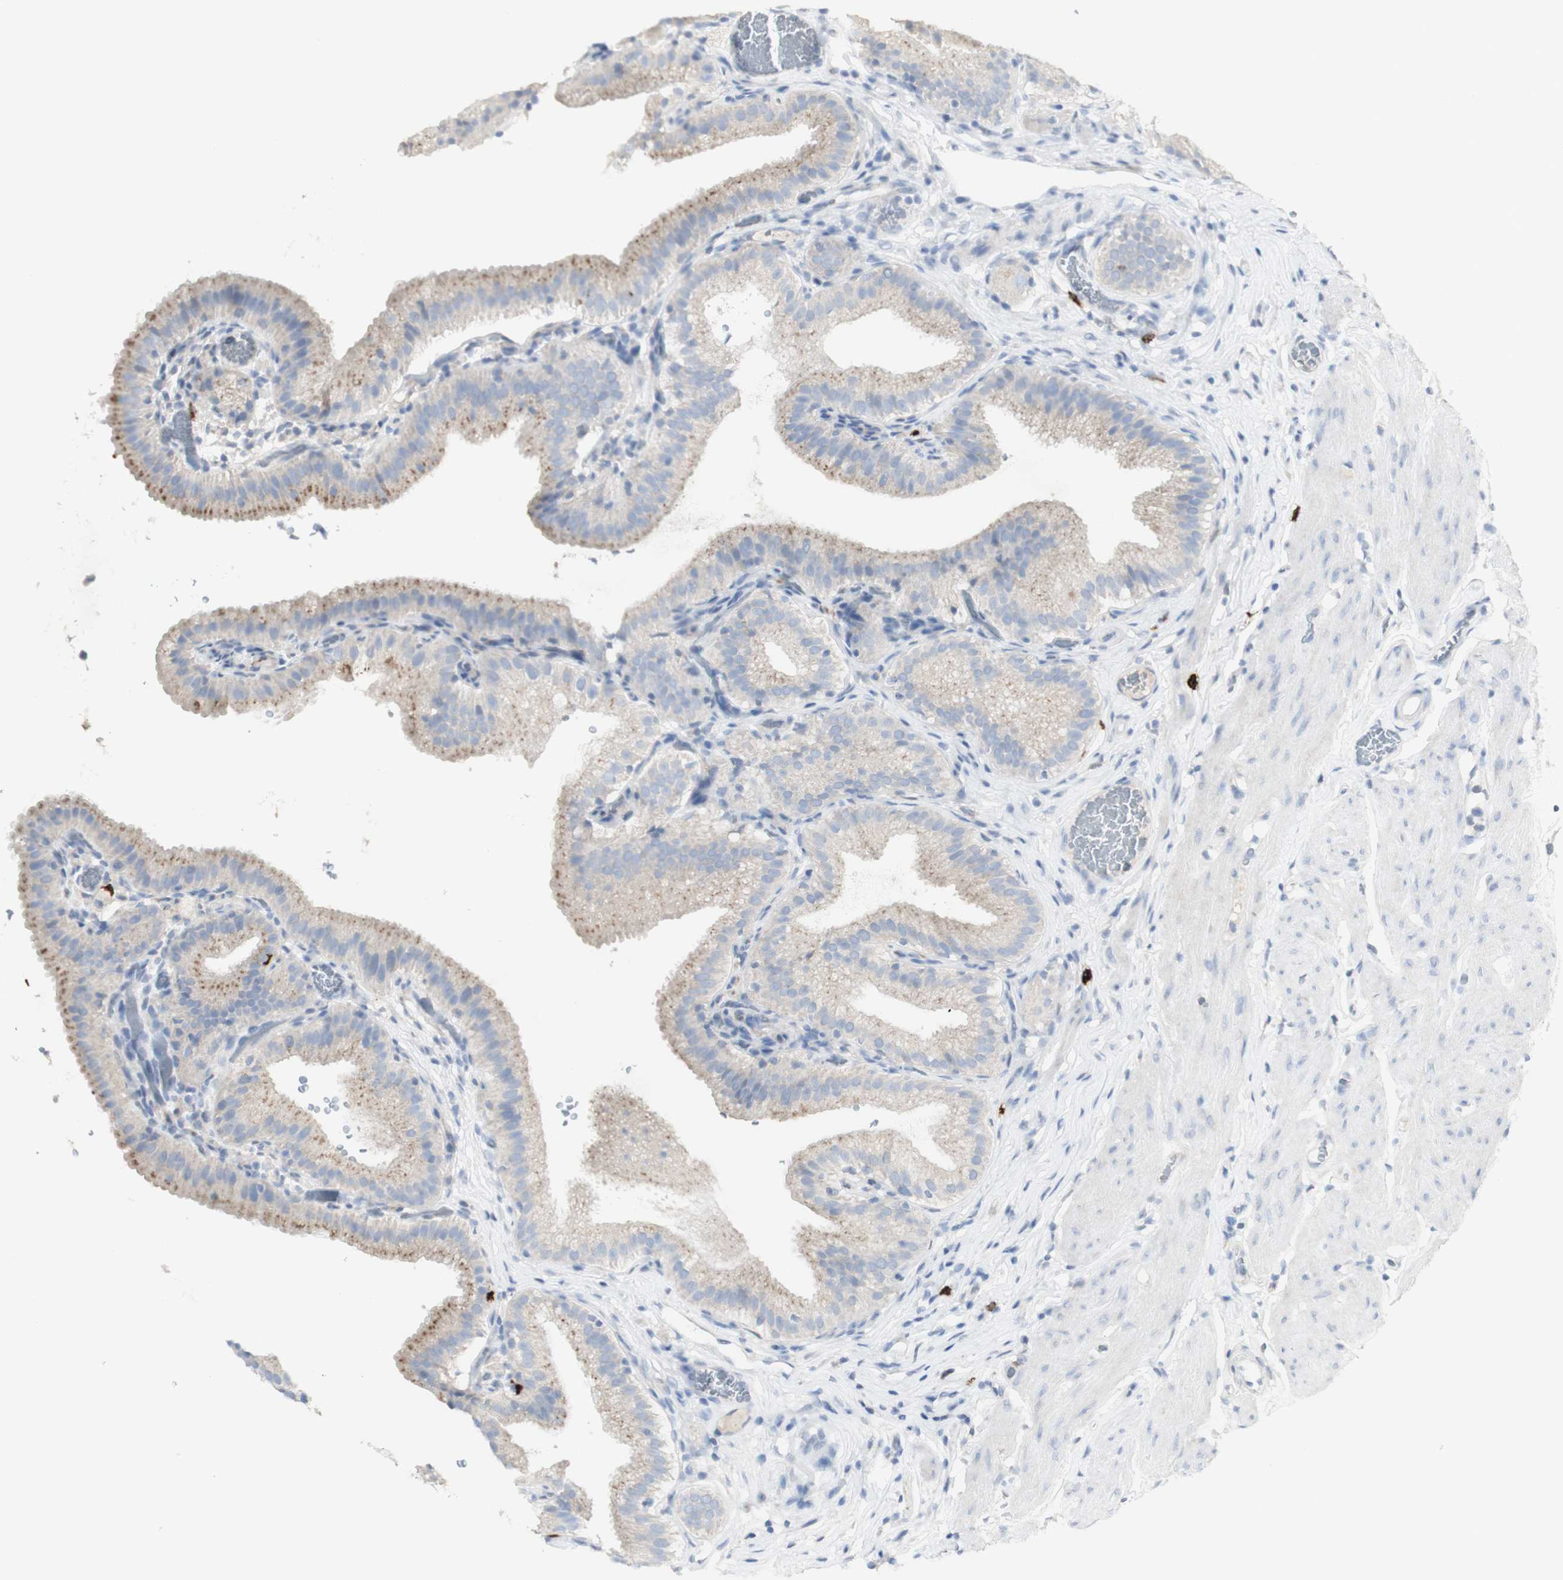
{"staining": {"intensity": "weak", "quantity": "25%-75%", "location": "cytoplasmic/membranous"}, "tissue": "gallbladder", "cell_type": "Glandular cells", "image_type": "normal", "snomed": [{"axis": "morphology", "description": "Normal tissue, NOS"}, {"axis": "topography", "description": "Gallbladder"}], "caption": "The micrograph reveals immunohistochemical staining of unremarkable gallbladder. There is weak cytoplasmic/membranous expression is identified in approximately 25%-75% of glandular cells.", "gene": "CD207", "patient": {"sex": "male", "age": 54}}